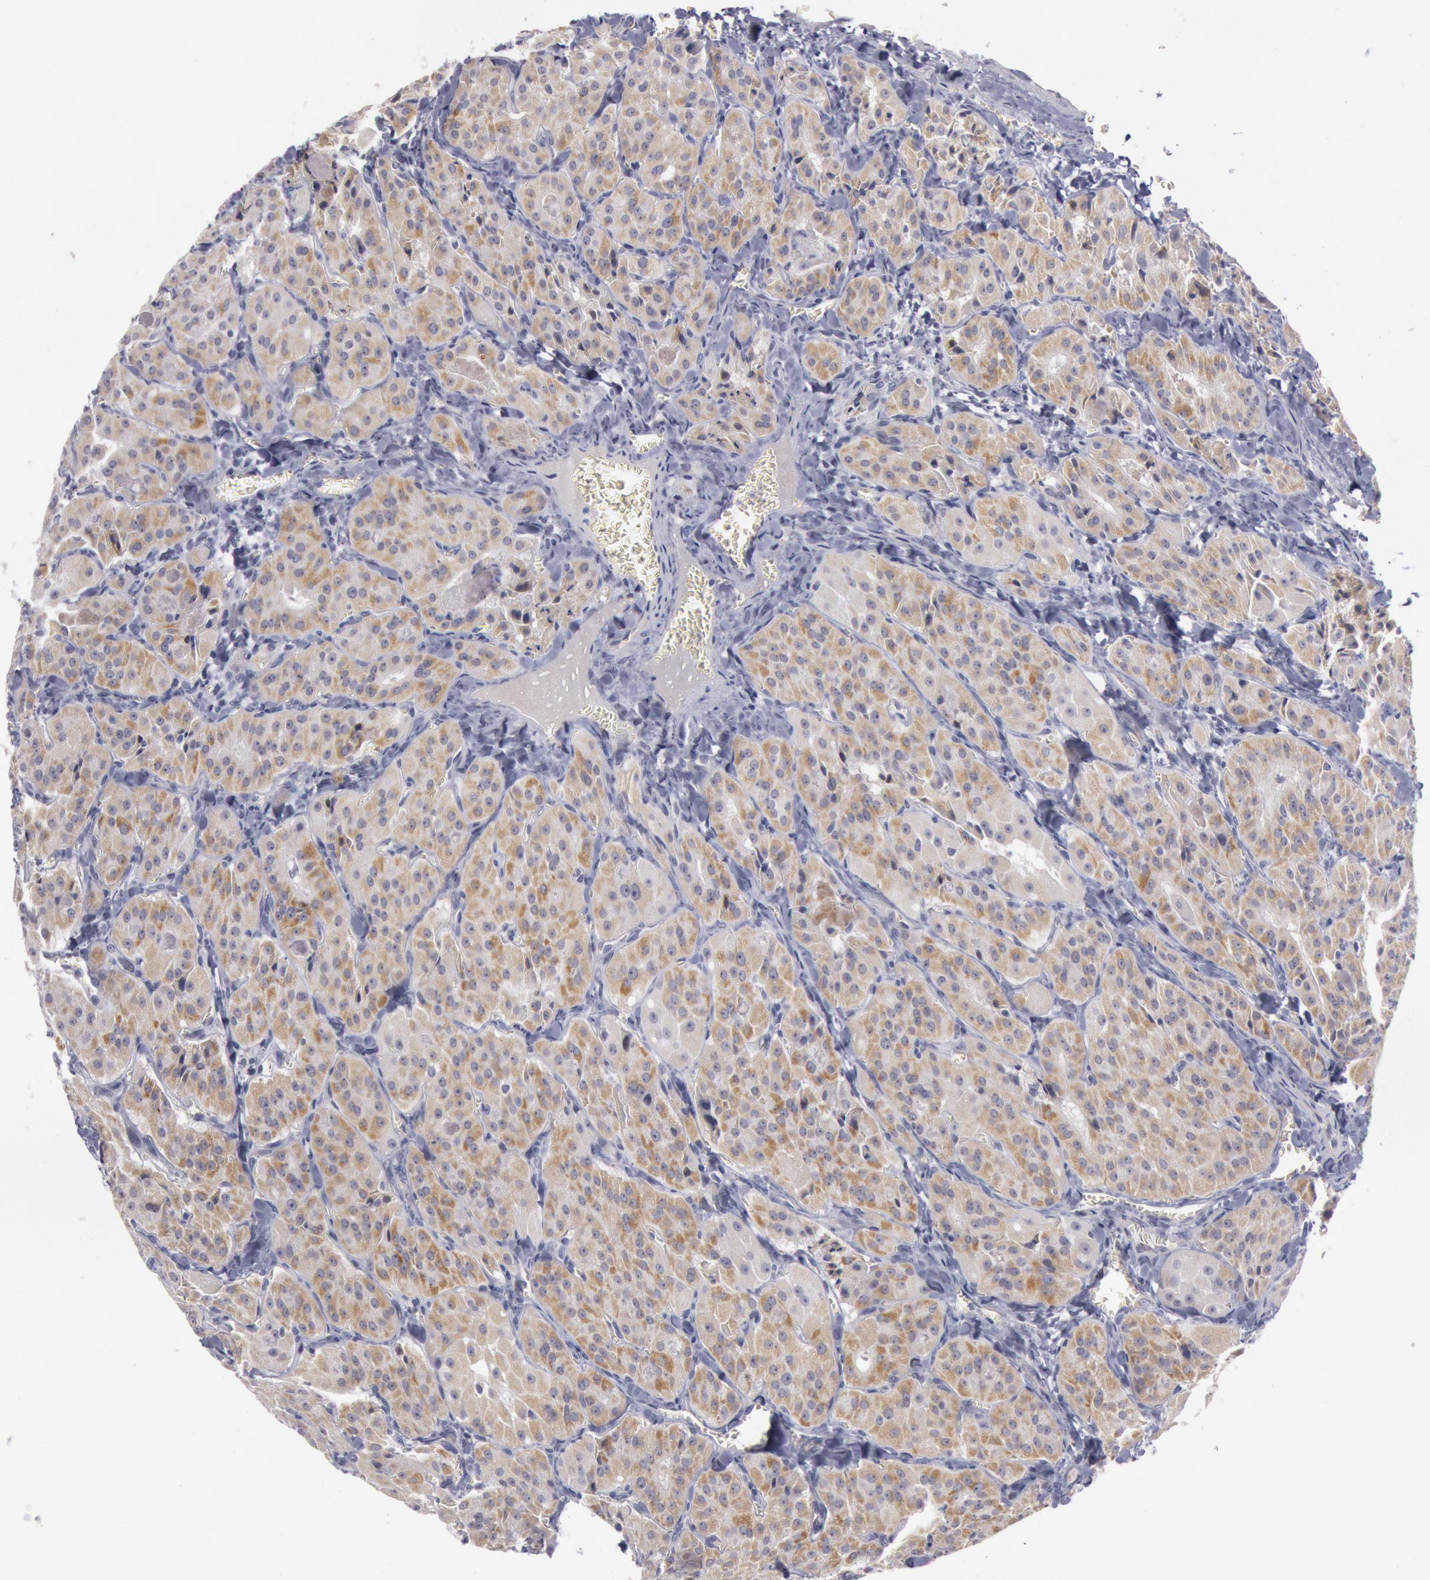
{"staining": {"intensity": "moderate", "quantity": "25%-75%", "location": "cytoplasmic/membranous"}, "tissue": "thyroid cancer", "cell_type": "Tumor cells", "image_type": "cancer", "snomed": [{"axis": "morphology", "description": "Carcinoma, NOS"}, {"axis": "topography", "description": "Thyroid gland"}], "caption": "Protein expression analysis of human carcinoma (thyroid) reveals moderate cytoplasmic/membranous staining in about 25%-75% of tumor cells.", "gene": "JOSD1", "patient": {"sex": "male", "age": 76}}